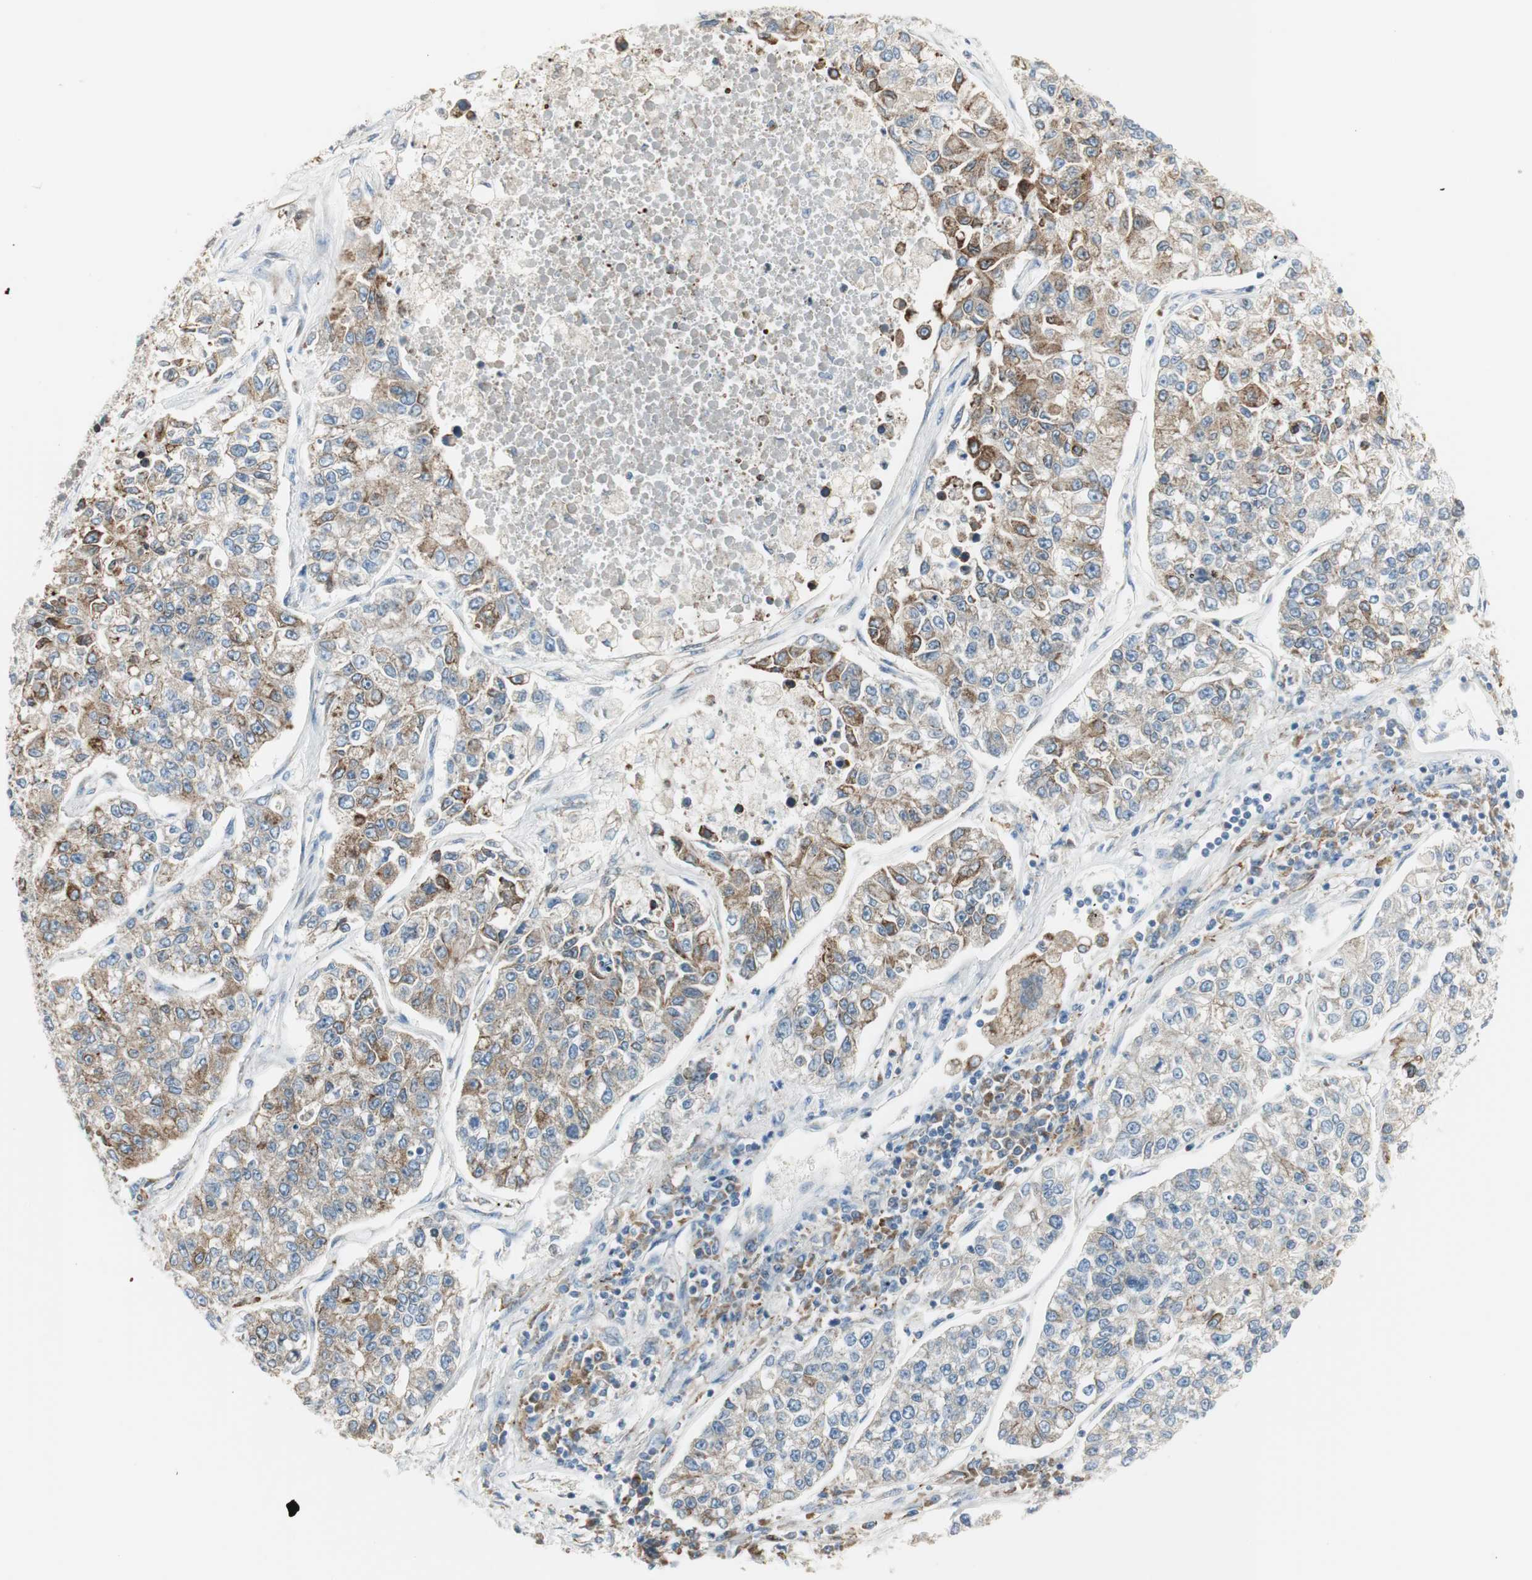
{"staining": {"intensity": "moderate", "quantity": "25%-75%", "location": "cytoplasmic/membranous"}, "tissue": "lung cancer", "cell_type": "Tumor cells", "image_type": "cancer", "snomed": [{"axis": "morphology", "description": "Adenocarcinoma, NOS"}, {"axis": "topography", "description": "Lung"}], "caption": "The histopathology image shows staining of lung adenocarcinoma, revealing moderate cytoplasmic/membranous protein positivity (brown color) within tumor cells.", "gene": "TNFSF11", "patient": {"sex": "male", "age": 49}}